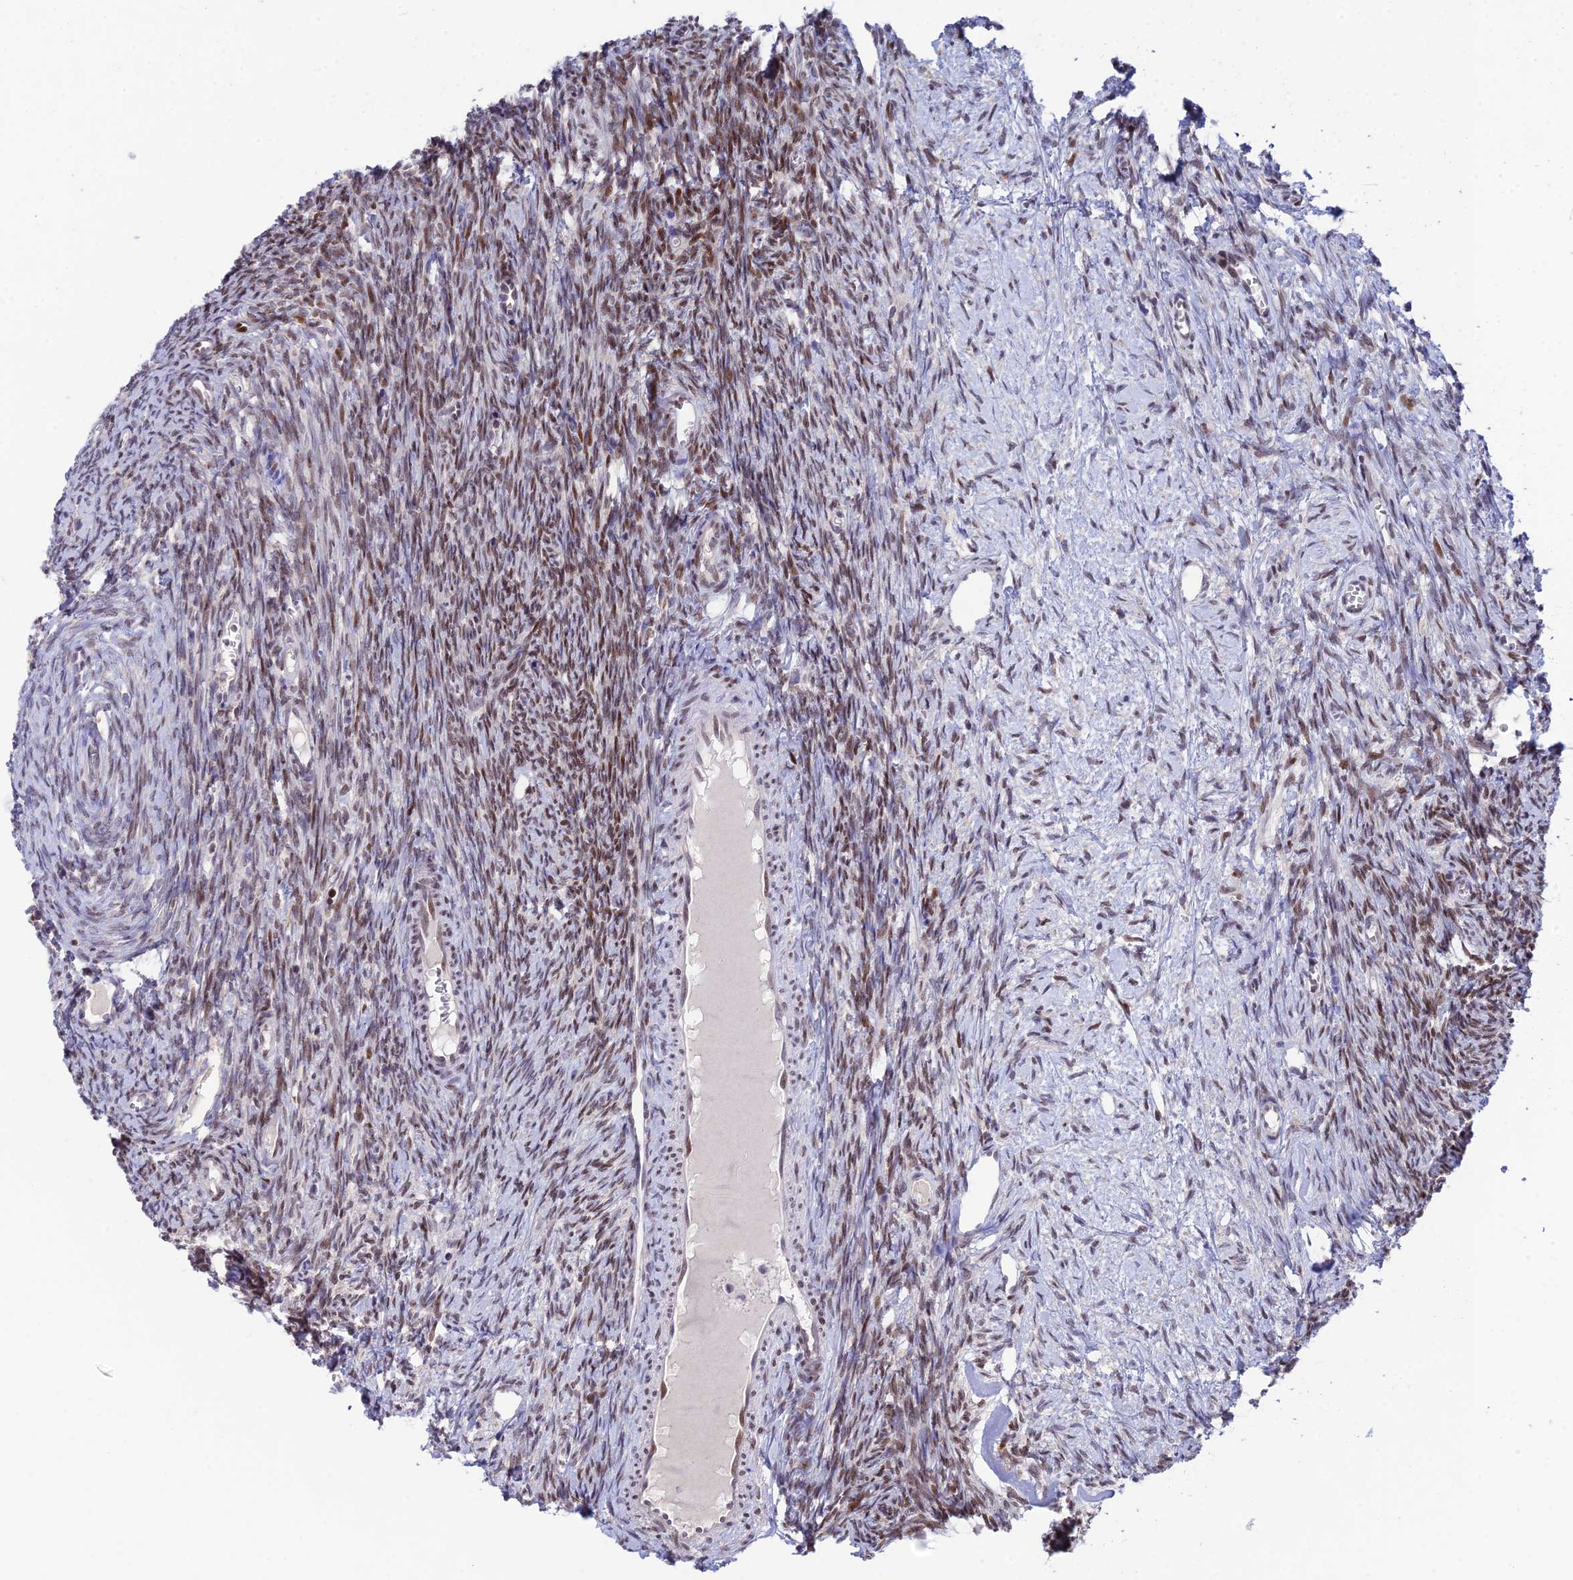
{"staining": {"intensity": "moderate", "quantity": ">75%", "location": "nuclear"}, "tissue": "ovary", "cell_type": "Ovarian stroma cells", "image_type": "normal", "snomed": [{"axis": "morphology", "description": "Normal tissue, NOS"}, {"axis": "topography", "description": "Ovary"}], "caption": "Immunohistochemistry (IHC) micrograph of normal ovary stained for a protein (brown), which exhibits medium levels of moderate nuclear positivity in about >75% of ovarian stroma cells.", "gene": "ELOA2", "patient": {"sex": "female", "age": 44}}